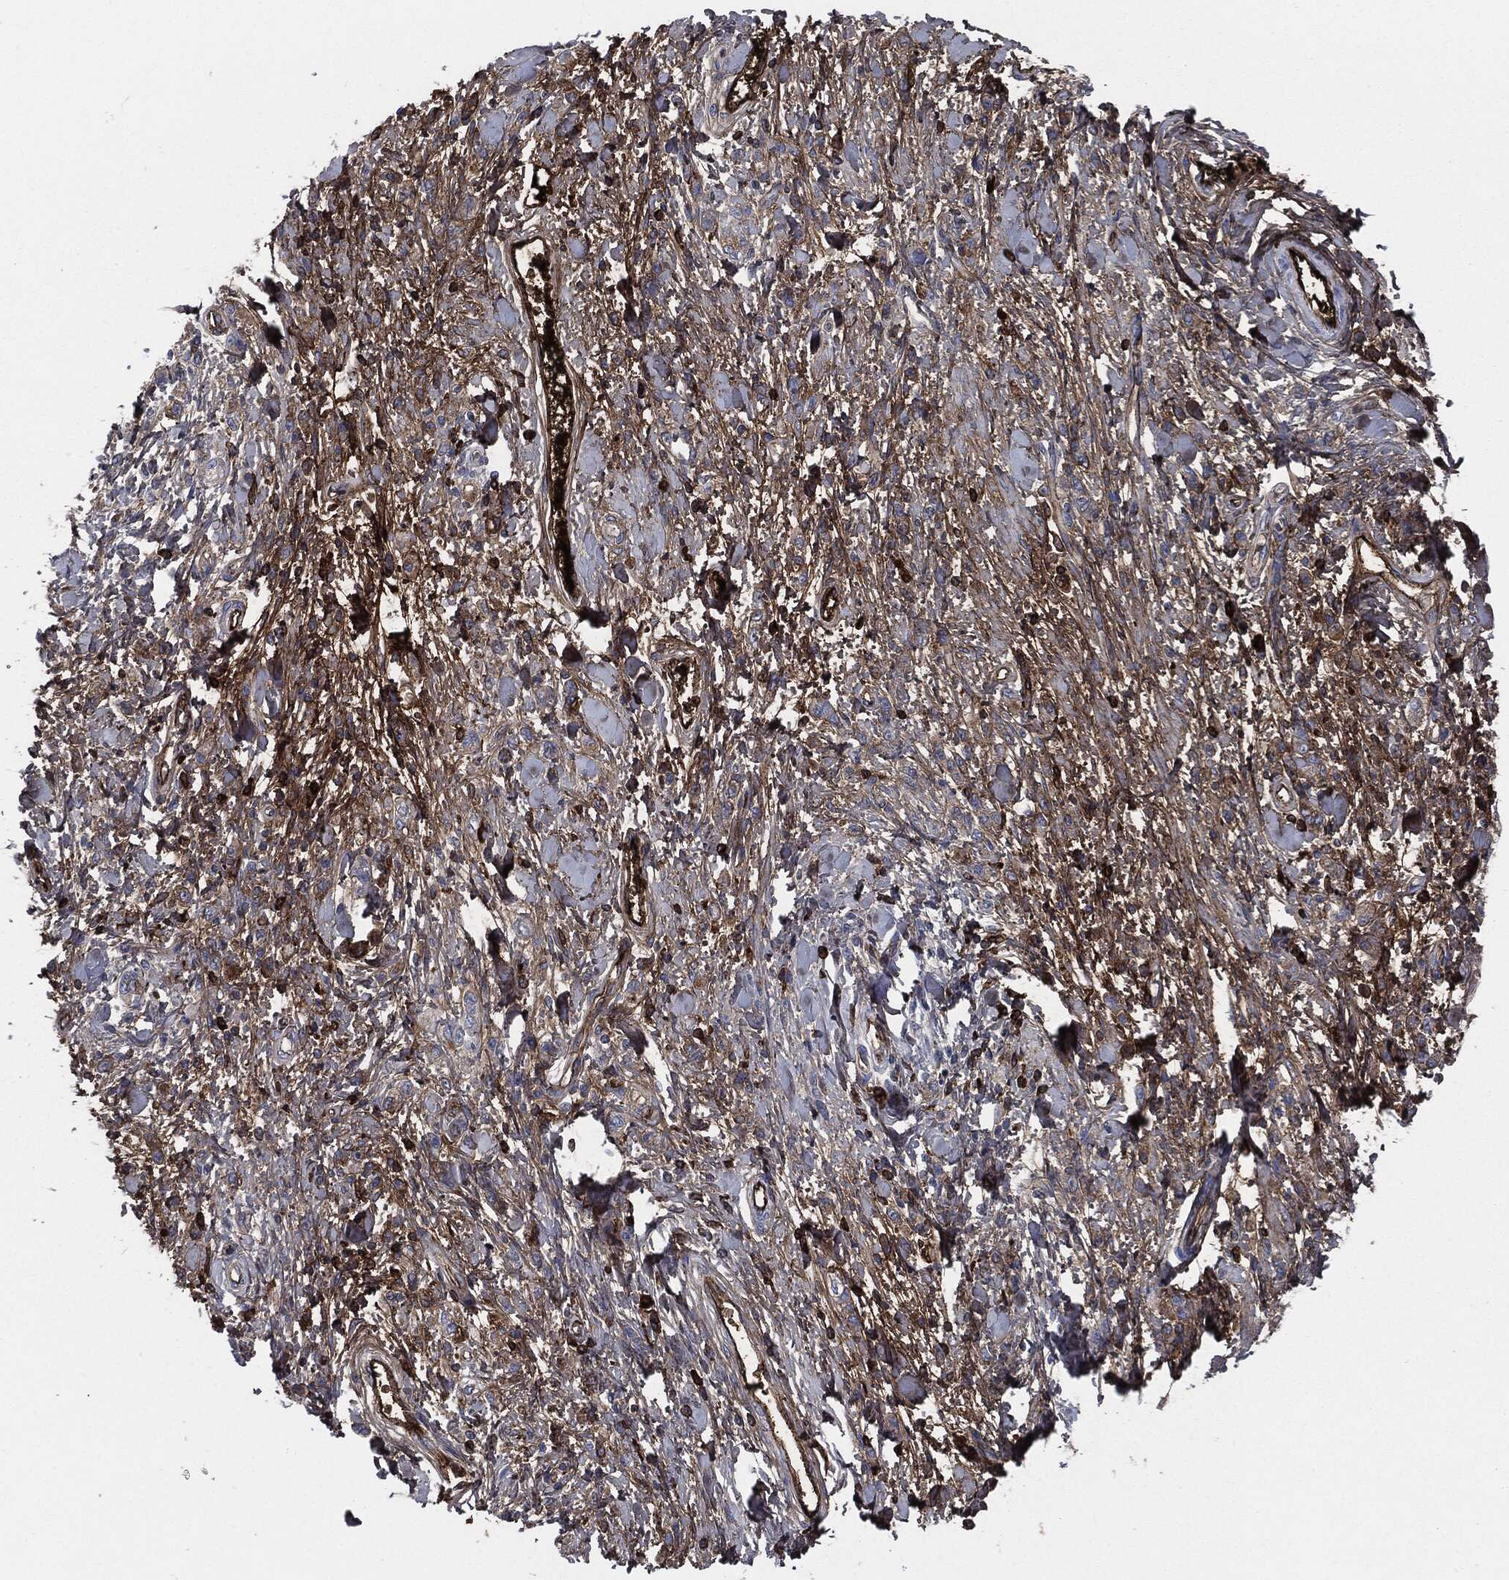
{"staining": {"intensity": "moderate", "quantity": "25%-75%", "location": "cytoplasmic/membranous"}, "tissue": "stomach cancer", "cell_type": "Tumor cells", "image_type": "cancer", "snomed": [{"axis": "morphology", "description": "Adenocarcinoma, NOS"}, {"axis": "topography", "description": "Stomach"}], "caption": "The histopathology image demonstrates immunohistochemical staining of stomach cancer. There is moderate cytoplasmic/membranous expression is seen in approximately 25%-75% of tumor cells.", "gene": "APOB", "patient": {"sex": "male", "age": 77}}